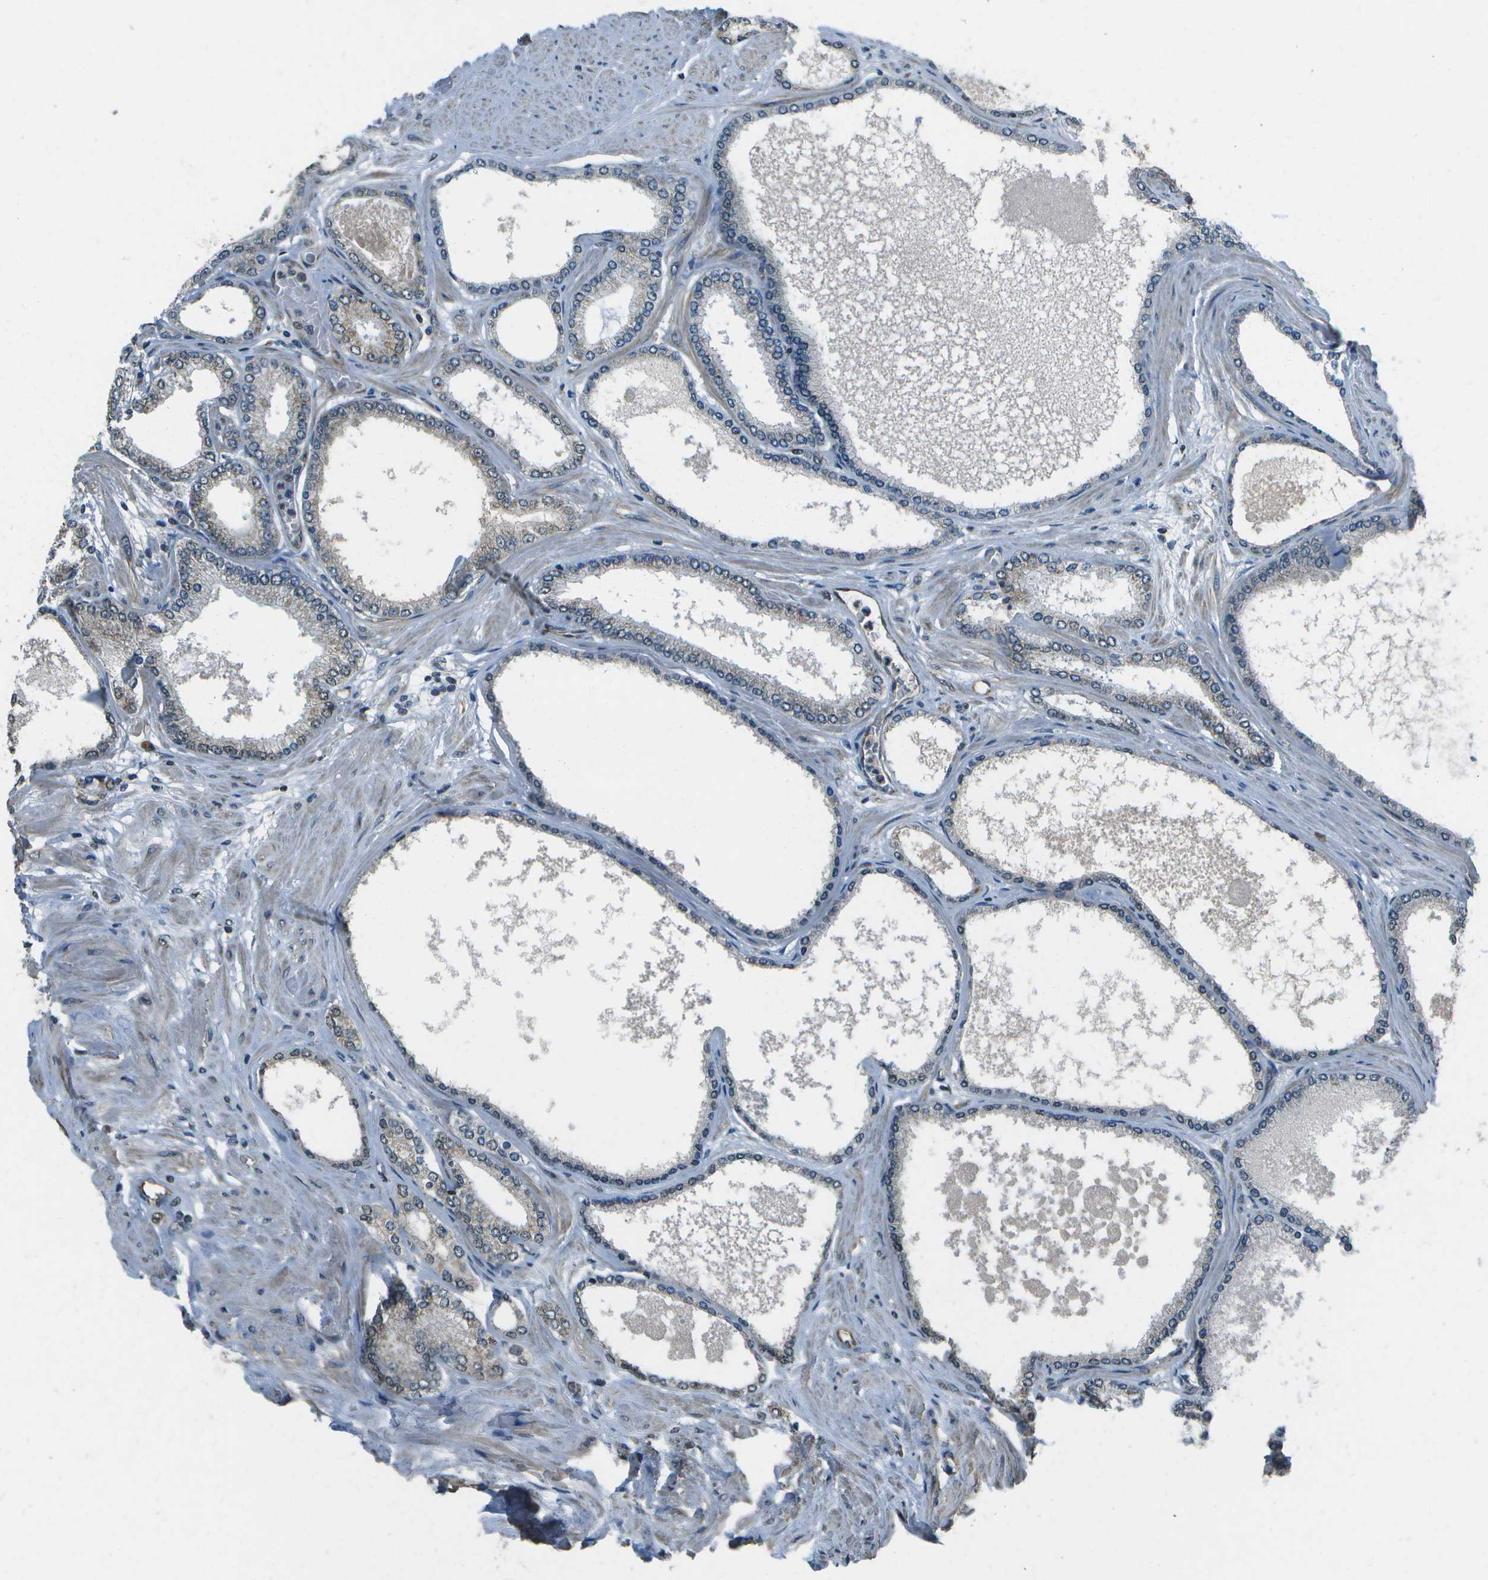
{"staining": {"intensity": "weak", "quantity": "25%-75%", "location": "cytoplasmic/membranous"}, "tissue": "prostate cancer", "cell_type": "Tumor cells", "image_type": "cancer", "snomed": [{"axis": "morphology", "description": "Adenocarcinoma, High grade"}, {"axis": "topography", "description": "Prostate"}], "caption": "Human prostate adenocarcinoma (high-grade) stained with a protein marker exhibits weak staining in tumor cells.", "gene": "EIF2AK1", "patient": {"sex": "male", "age": 61}}